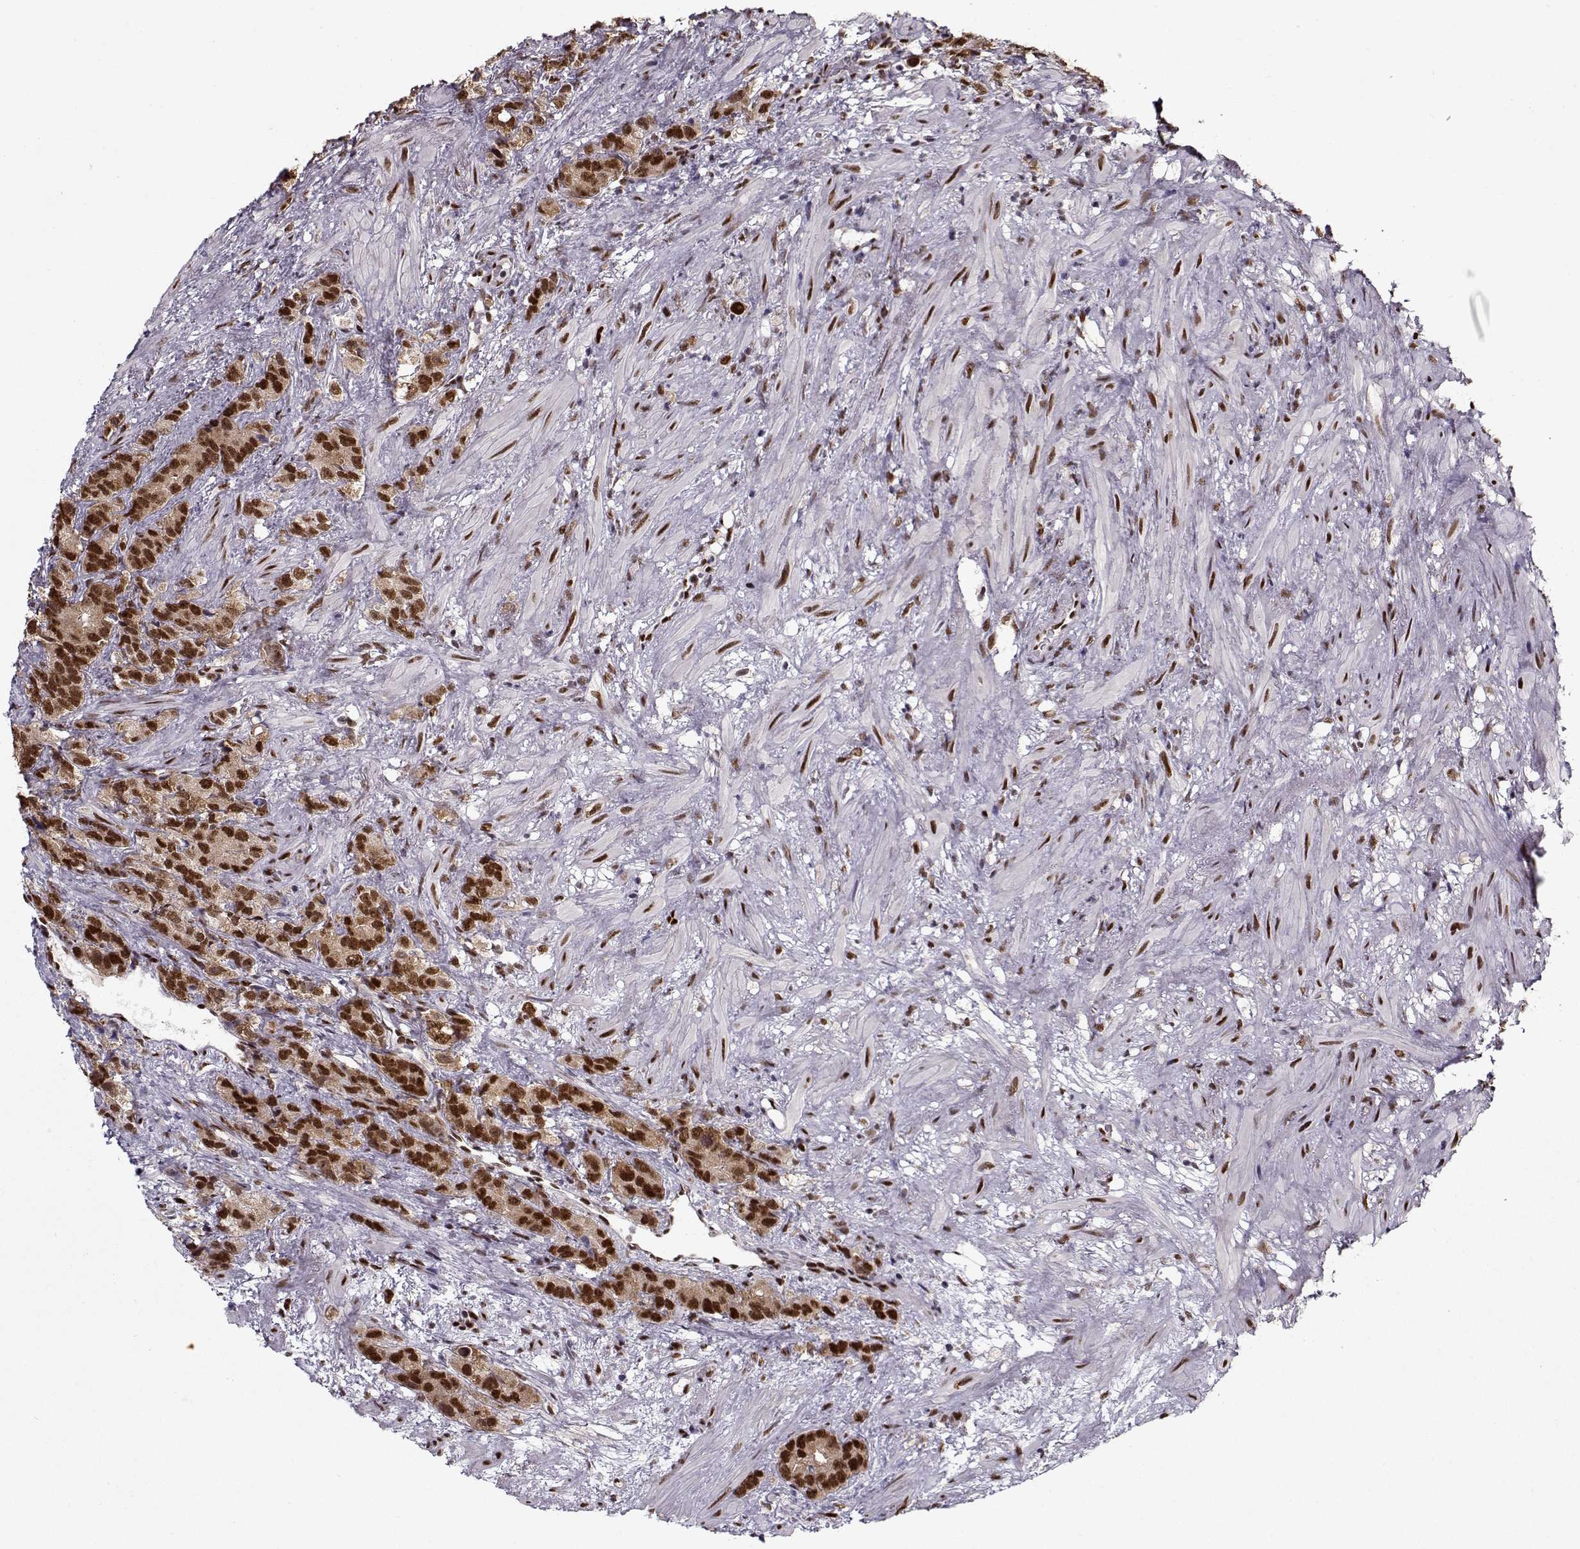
{"staining": {"intensity": "moderate", "quantity": "25%-75%", "location": "nuclear"}, "tissue": "prostate cancer", "cell_type": "Tumor cells", "image_type": "cancer", "snomed": [{"axis": "morphology", "description": "Adenocarcinoma, High grade"}, {"axis": "topography", "description": "Prostate"}], "caption": "Adenocarcinoma (high-grade) (prostate) stained for a protein (brown) demonstrates moderate nuclear positive positivity in approximately 25%-75% of tumor cells.", "gene": "PRMT8", "patient": {"sex": "male", "age": 90}}